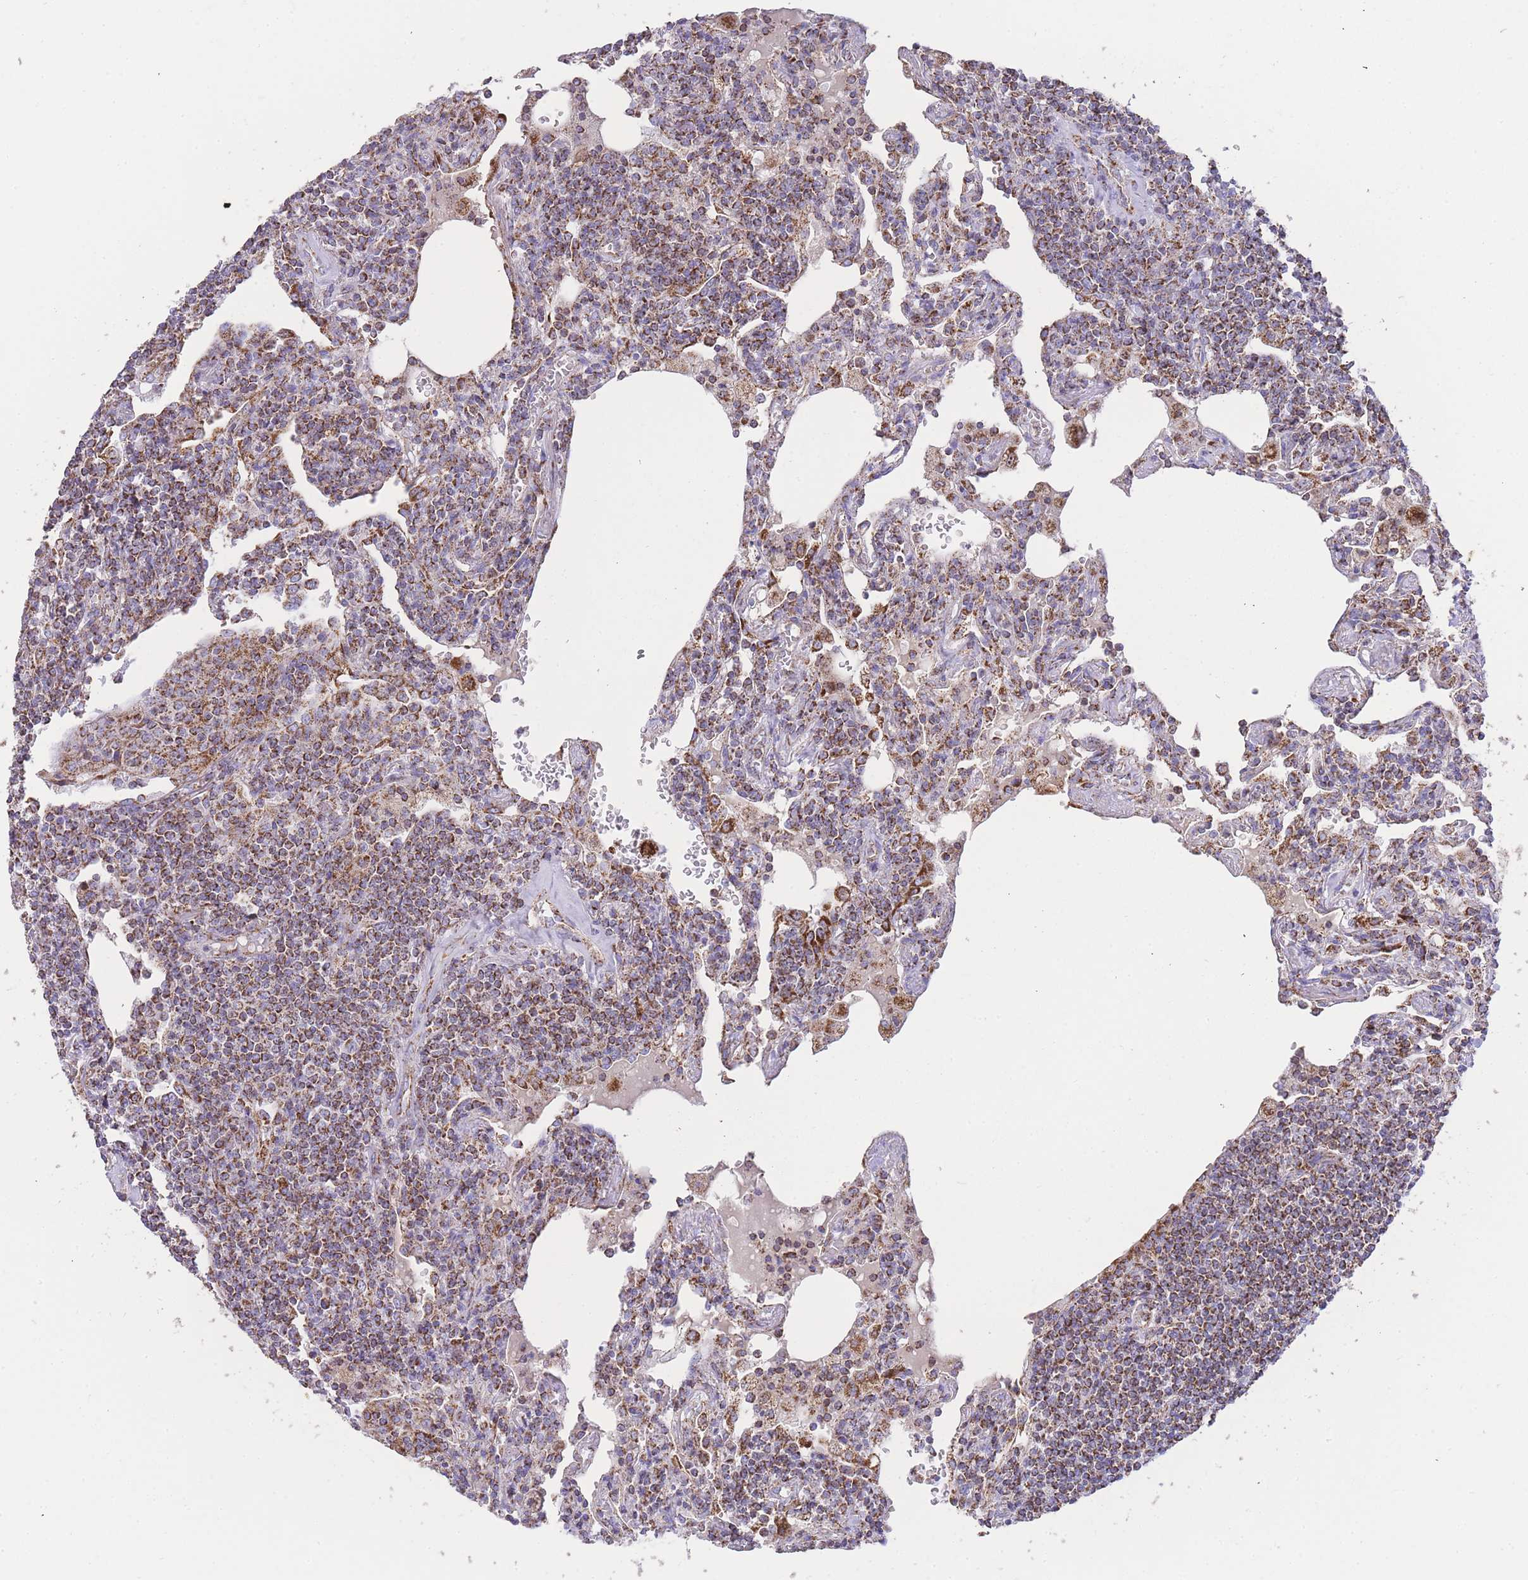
{"staining": {"intensity": "moderate", "quantity": ">75%", "location": "cytoplasmic/membranous"}, "tissue": "lymphoma", "cell_type": "Tumor cells", "image_type": "cancer", "snomed": [{"axis": "morphology", "description": "Malignant lymphoma, non-Hodgkin's type, Low grade"}, {"axis": "topography", "description": "Lung"}], "caption": "The histopathology image exhibits staining of low-grade malignant lymphoma, non-Hodgkin's type, revealing moderate cytoplasmic/membranous protein staining (brown color) within tumor cells.", "gene": "GSTM1", "patient": {"sex": "female", "age": 71}}